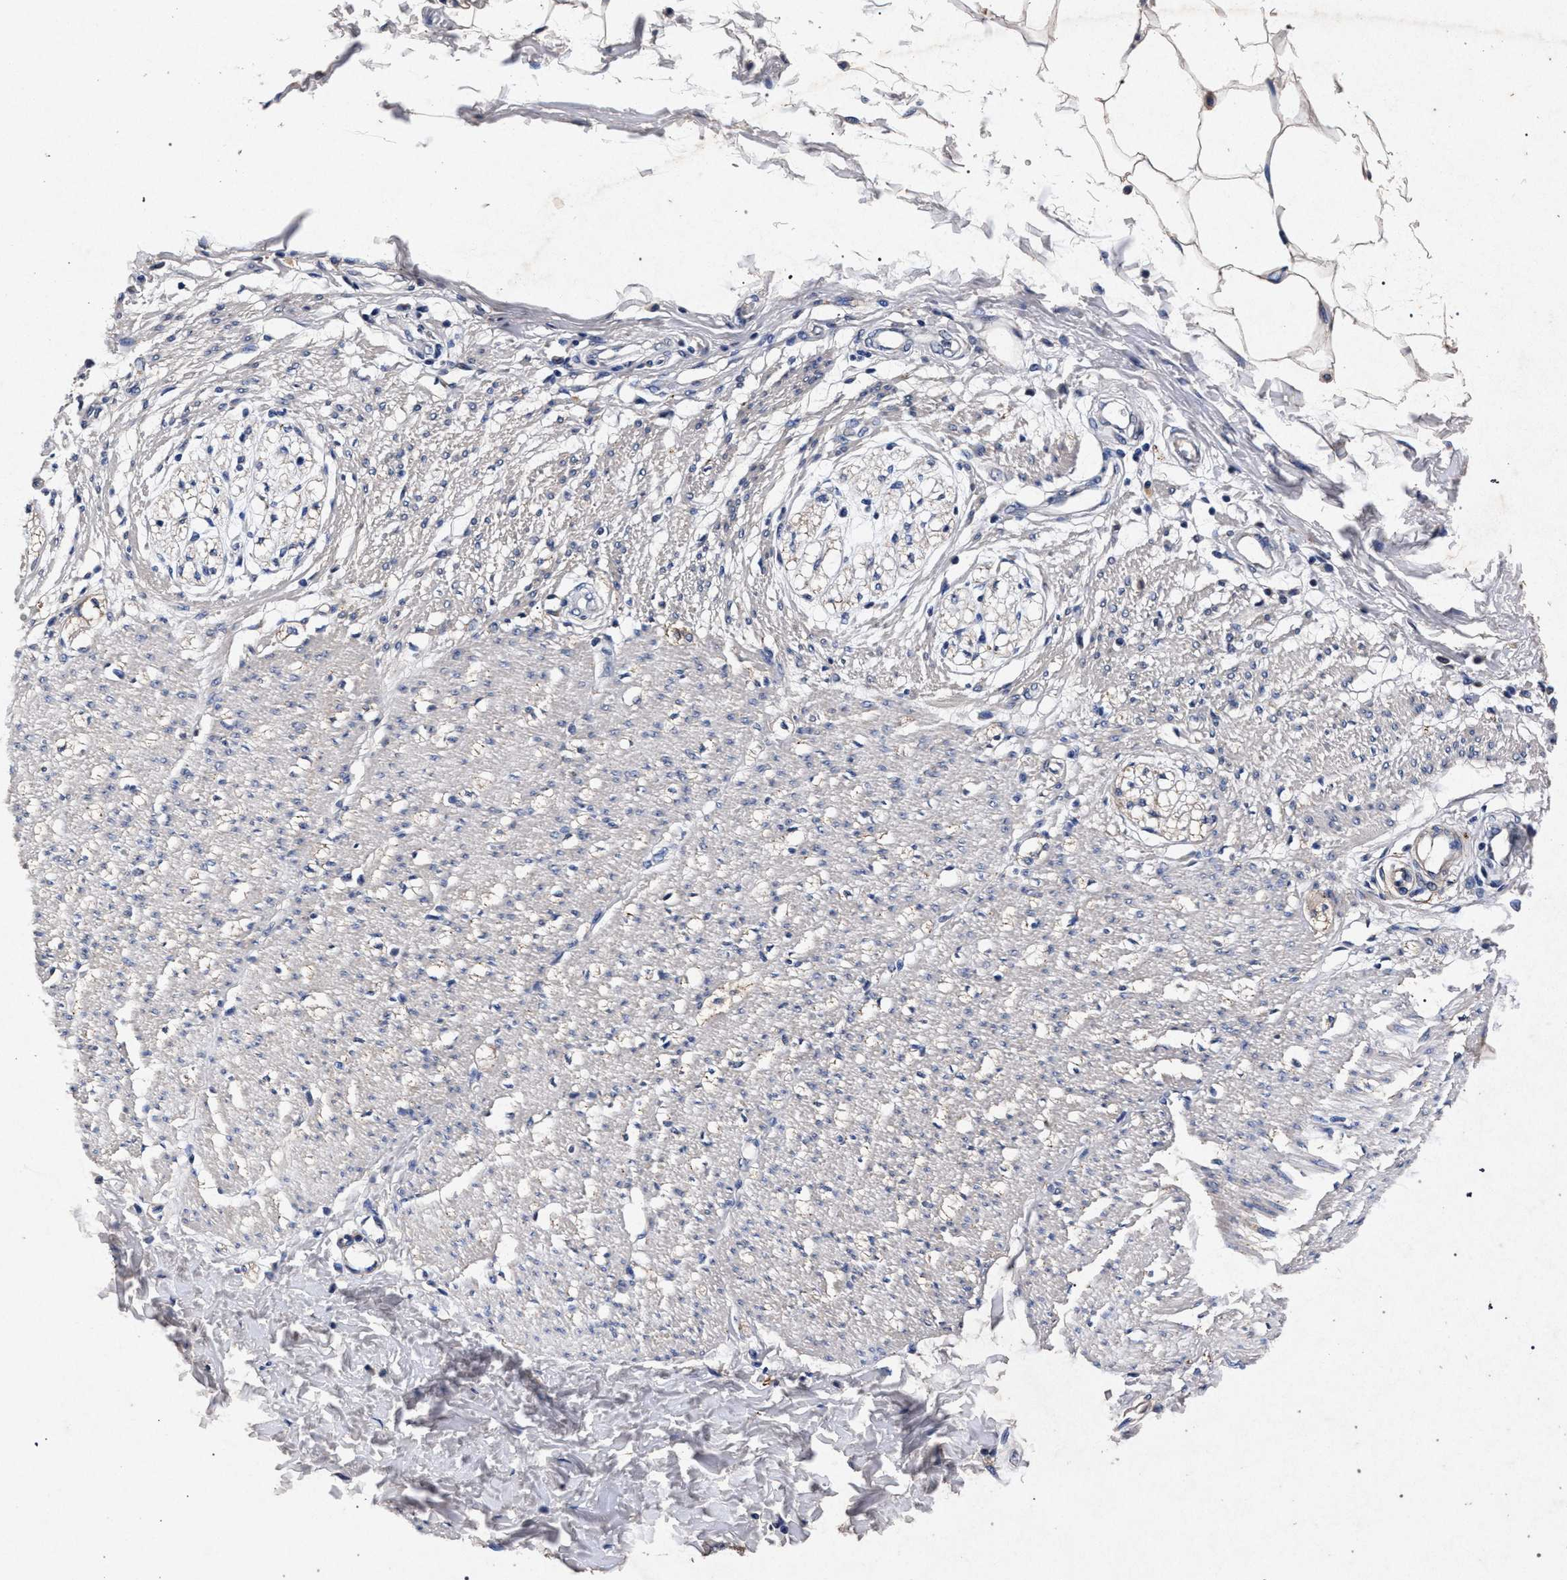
{"staining": {"intensity": "negative", "quantity": "none", "location": "none"}, "tissue": "smooth muscle", "cell_type": "Smooth muscle cells", "image_type": "normal", "snomed": [{"axis": "morphology", "description": "Normal tissue, NOS"}, {"axis": "morphology", "description": "Adenocarcinoma, NOS"}, {"axis": "topography", "description": "Colon"}, {"axis": "topography", "description": "Peripheral nerve tissue"}], "caption": "Normal smooth muscle was stained to show a protein in brown. There is no significant expression in smooth muscle cells. Brightfield microscopy of immunohistochemistry (IHC) stained with DAB (brown) and hematoxylin (blue), captured at high magnification.", "gene": "ATP1A2", "patient": {"sex": "male", "age": 14}}